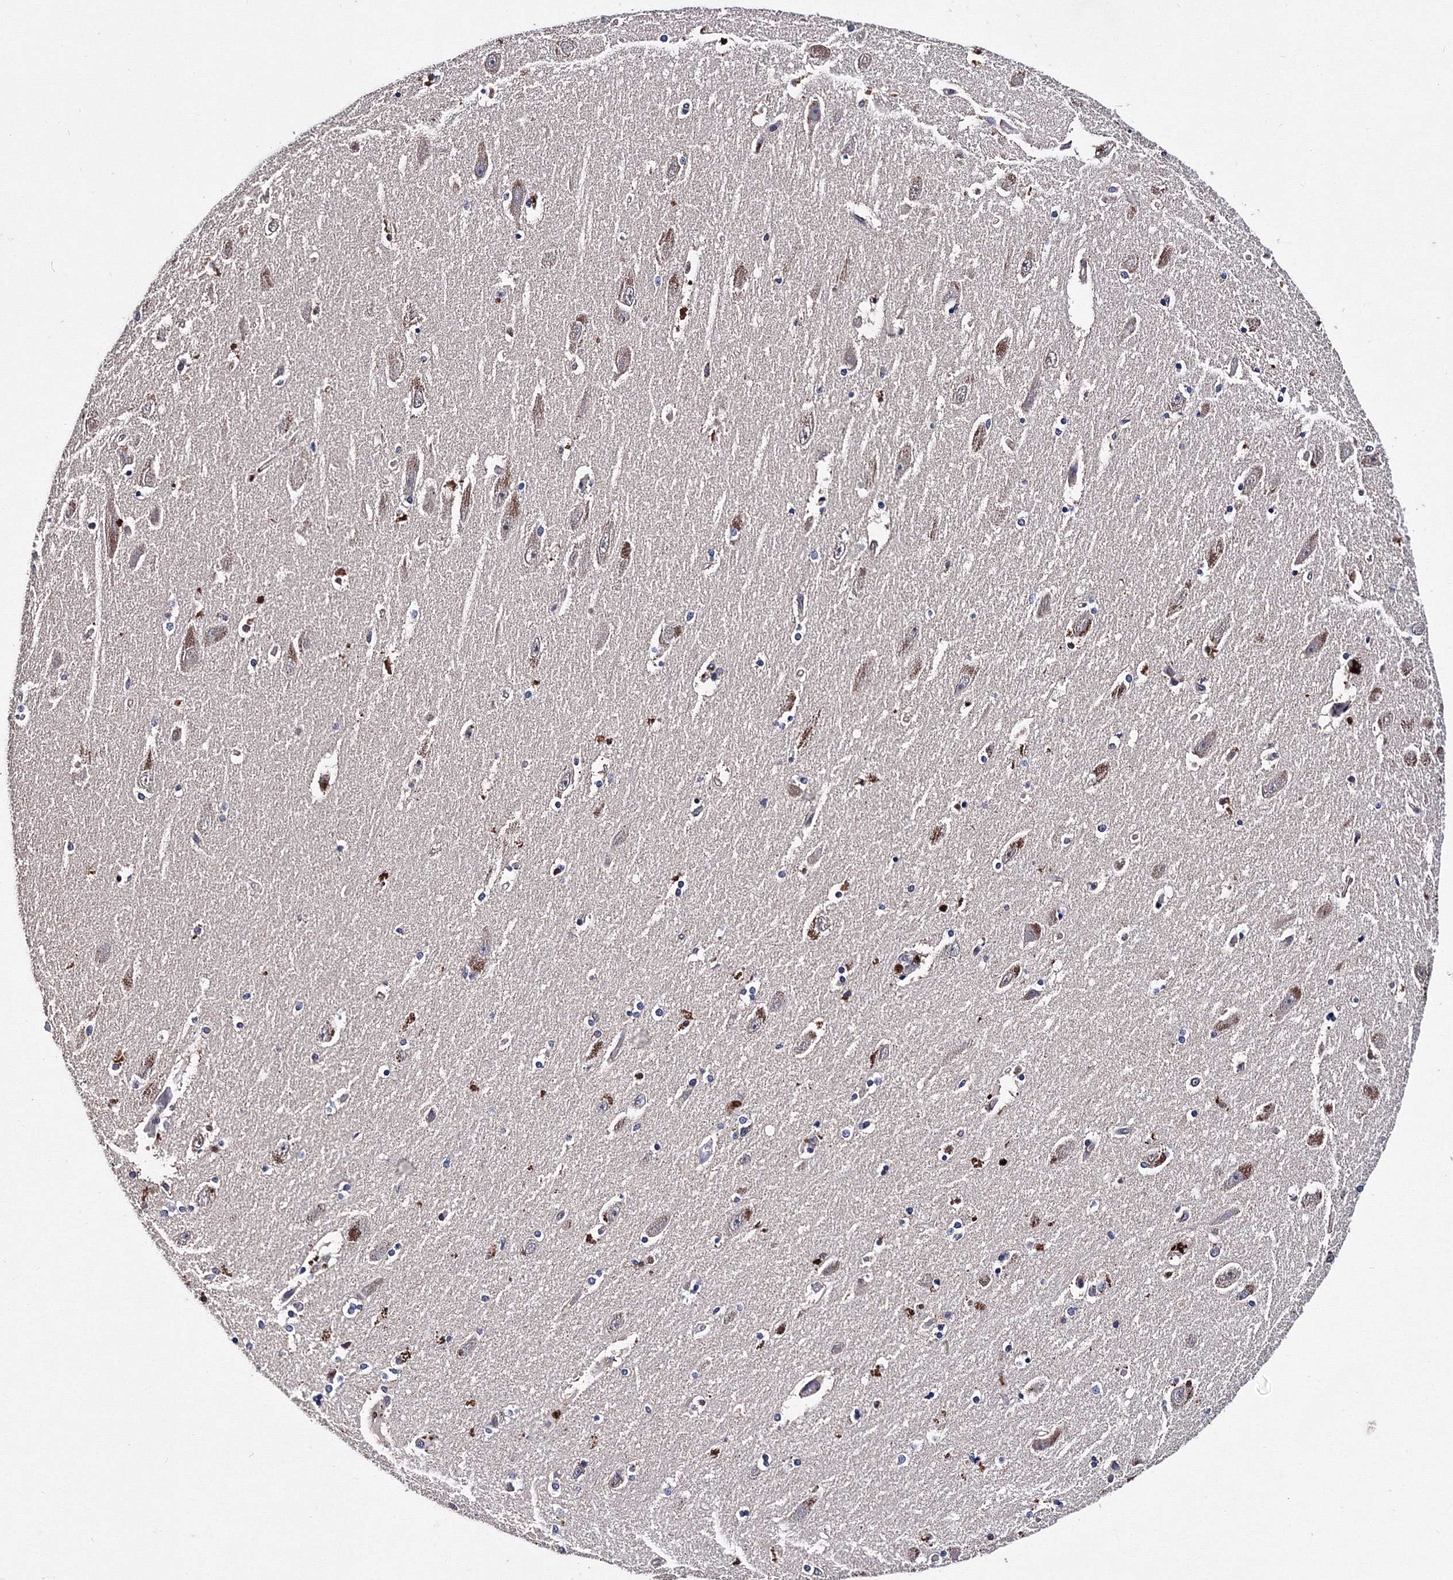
{"staining": {"intensity": "negative", "quantity": "none", "location": "none"}, "tissue": "hippocampus", "cell_type": "Glial cells", "image_type": "normal", "snomed": [{"axis": "morphology", "description": "Normal tissue, NOS"}, {"axis": "topography", "description": "Hippocampus"}], "caption": "Immunohistochemistry histopathology image of benign human hippocampus stained for a protein (brown), which shows no staining in glial cells. (DAB (3,3'-diaminobenzidine) immunohistochemistry (IHC) with hematoxylin counter stain).", "gene": "PHYKPL", "patient": {"sex": "female", "age": 54}}